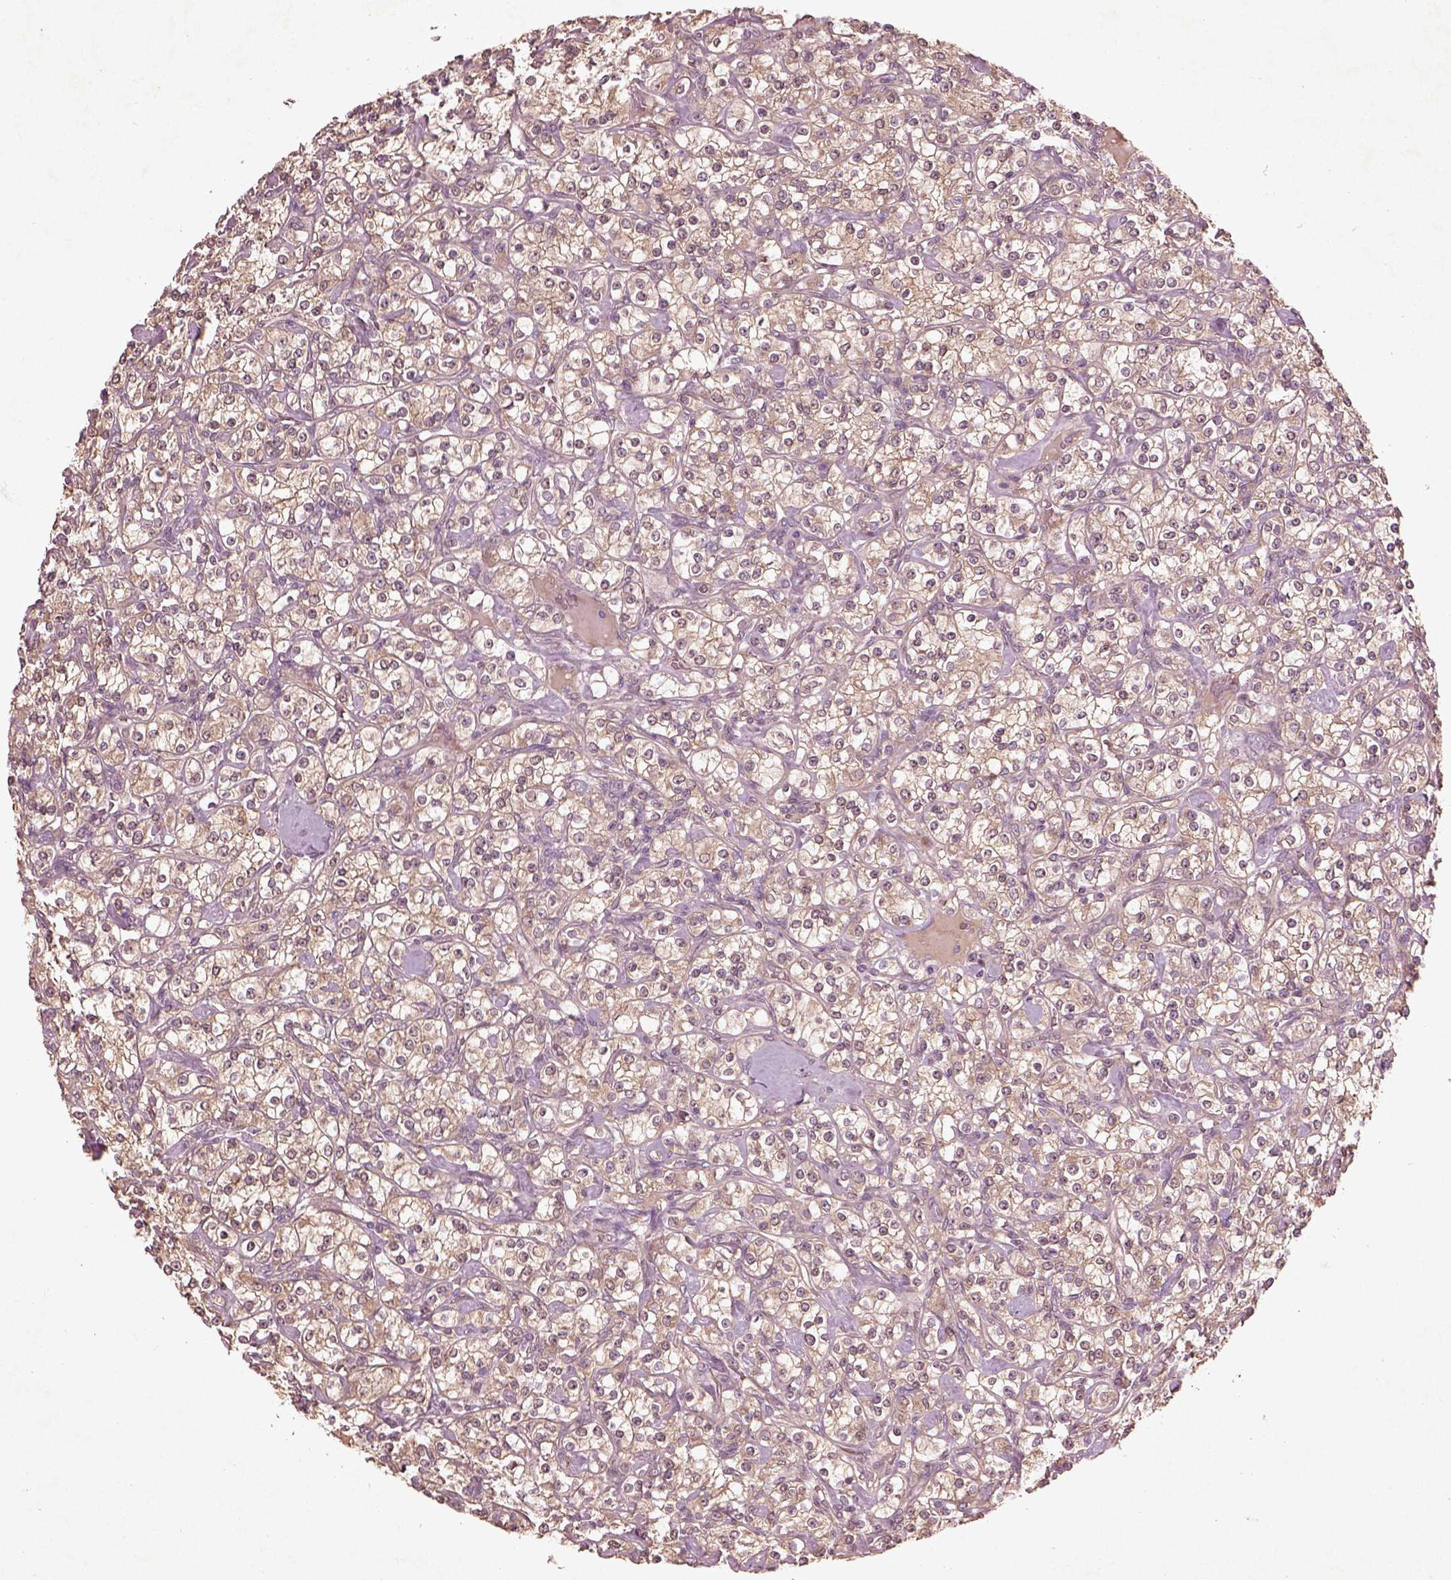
{"staining": {"intensity": "weak", "quantity": ">75%", "location": "cytoplasmic/membranous"}, "tissue": "renal cancer", "cell_type": "Tumor cells", "image_type": "cancer", "snomed": [{"axis": "morphology", "description": "Adenocarcinoma, NOS"}, {"axis": "topography", "description": "Kidney"}], "caption": "Renal cancer (adenocarcinoma) tissue demonstrates weak cytoplasmic/membranous positivity in about >75% of tumor cells", "gene": "FAM234A", "patient": {"sex": "male", "age": 77}}